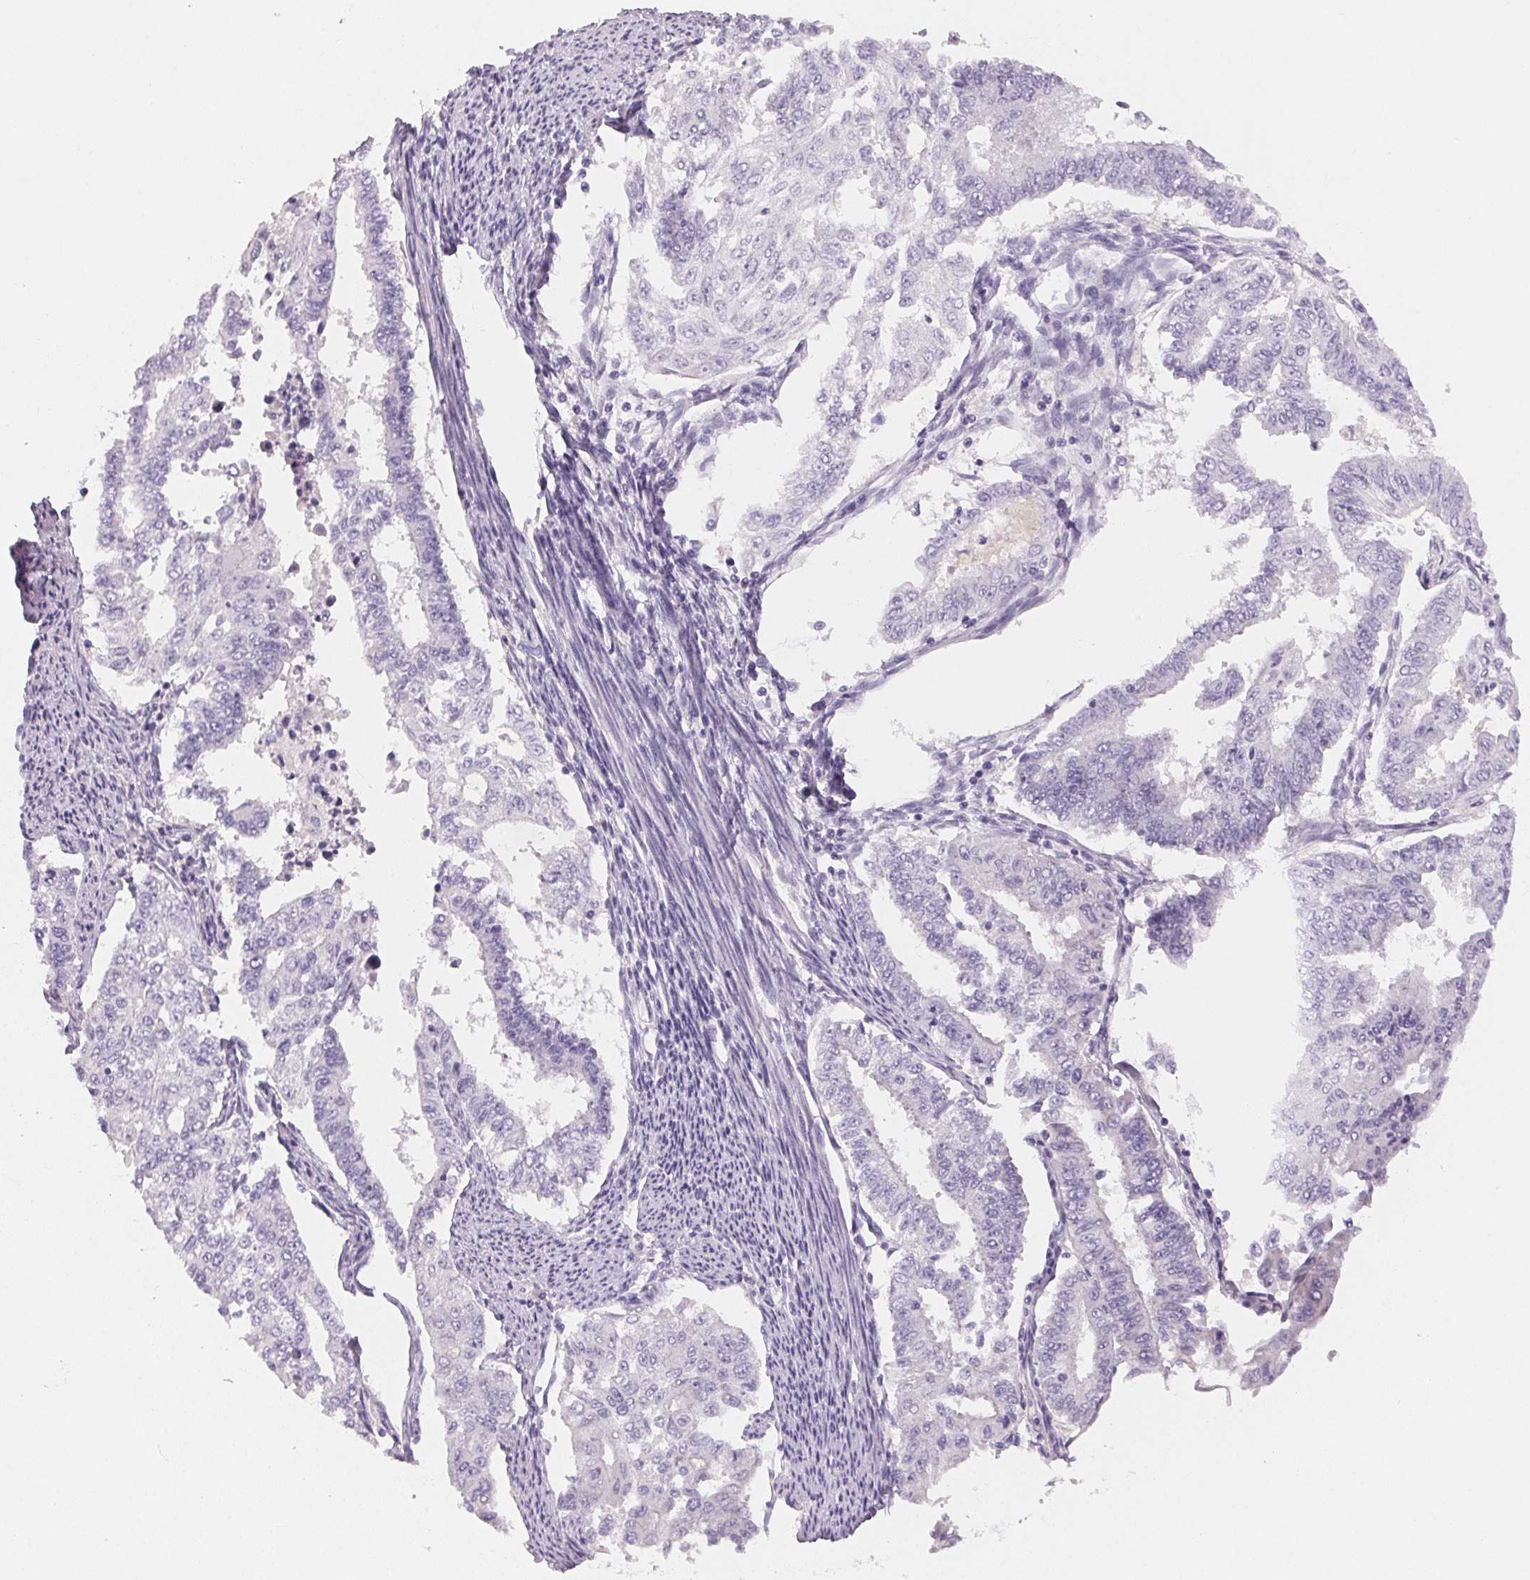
{"staining": {"intensity": "negative", "quantity": "none", "location": "none"}, "tissue": "endometrial cancer", "cell_type": "Tumor cells", "image_type": "cancer", "snomed": [{"axis": "morphology", "description": "Adenocarcinoma, NOS"}, {"axis": "topography", "description": "Uterus"}], "caption": "This is an immunohistochemistry (IHC) image of human endometrial cancer (adenocarcinoma). There is no positivity in tumor cells.", "gene": "MIOX", "patient": {"sex": "female", "age": 59}}